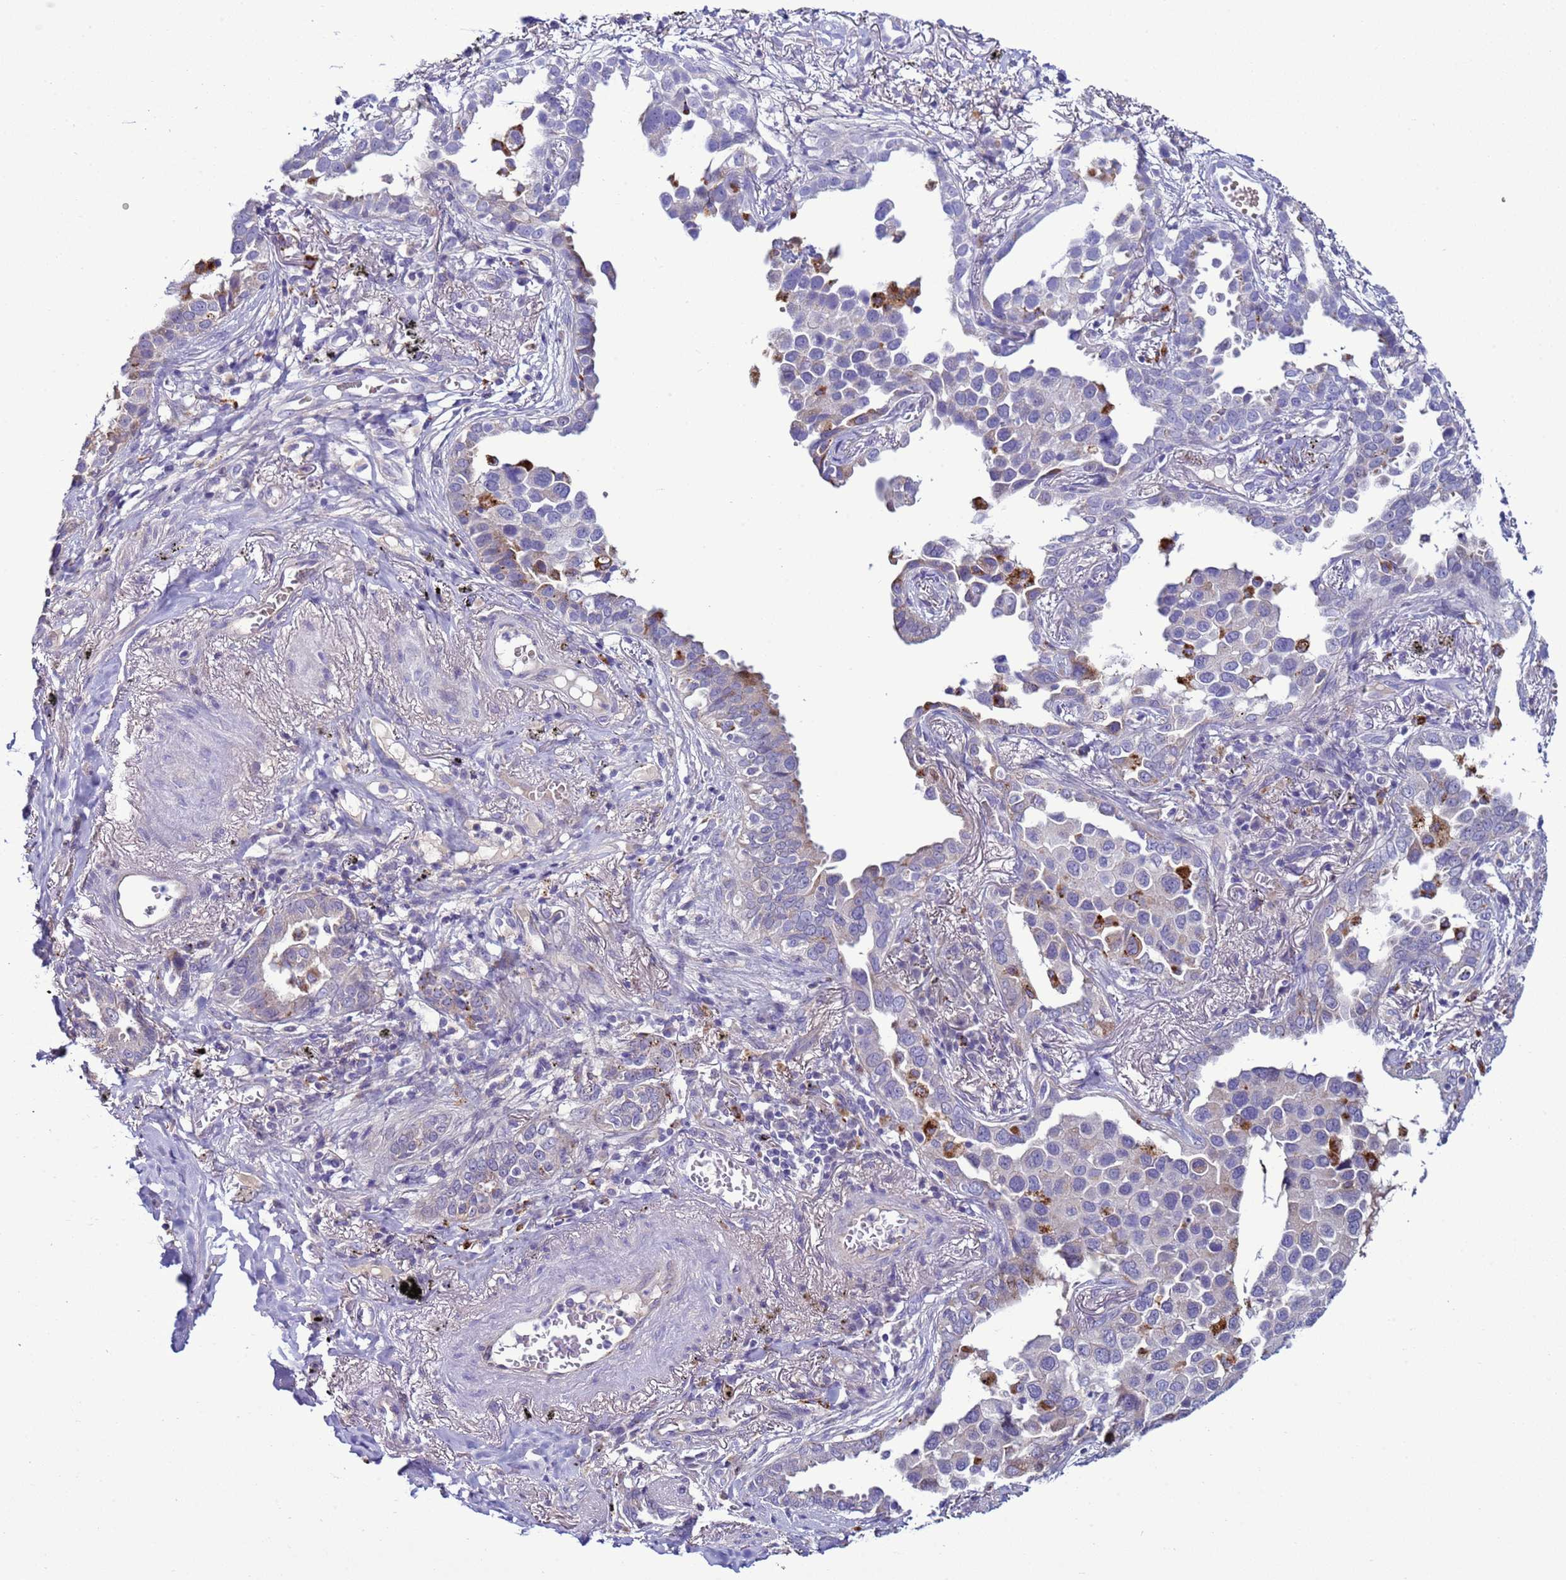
{"staining": {"intensity": "moderate", "quantity": "<25%", "location": "cytoplasmic/membranous"}, "tissue": "lung cancer", "cell_type": "Tumor cells", "image_type": "cancer", "snomed": [{"axis": "morphology", "description": "Adenocarcinoma, NOS"}, {"axis": "topography", "description": "Lung"}], "caption": "About <25% of tumor cells in human lung cancer (adenocarcinoma) demonstrate moderate cytoplasmic/membranous protein staining as visualized by brown immunohistochemical staining.", "gene": "NAT2", "patient": {"sex": "male", "age": 67}}